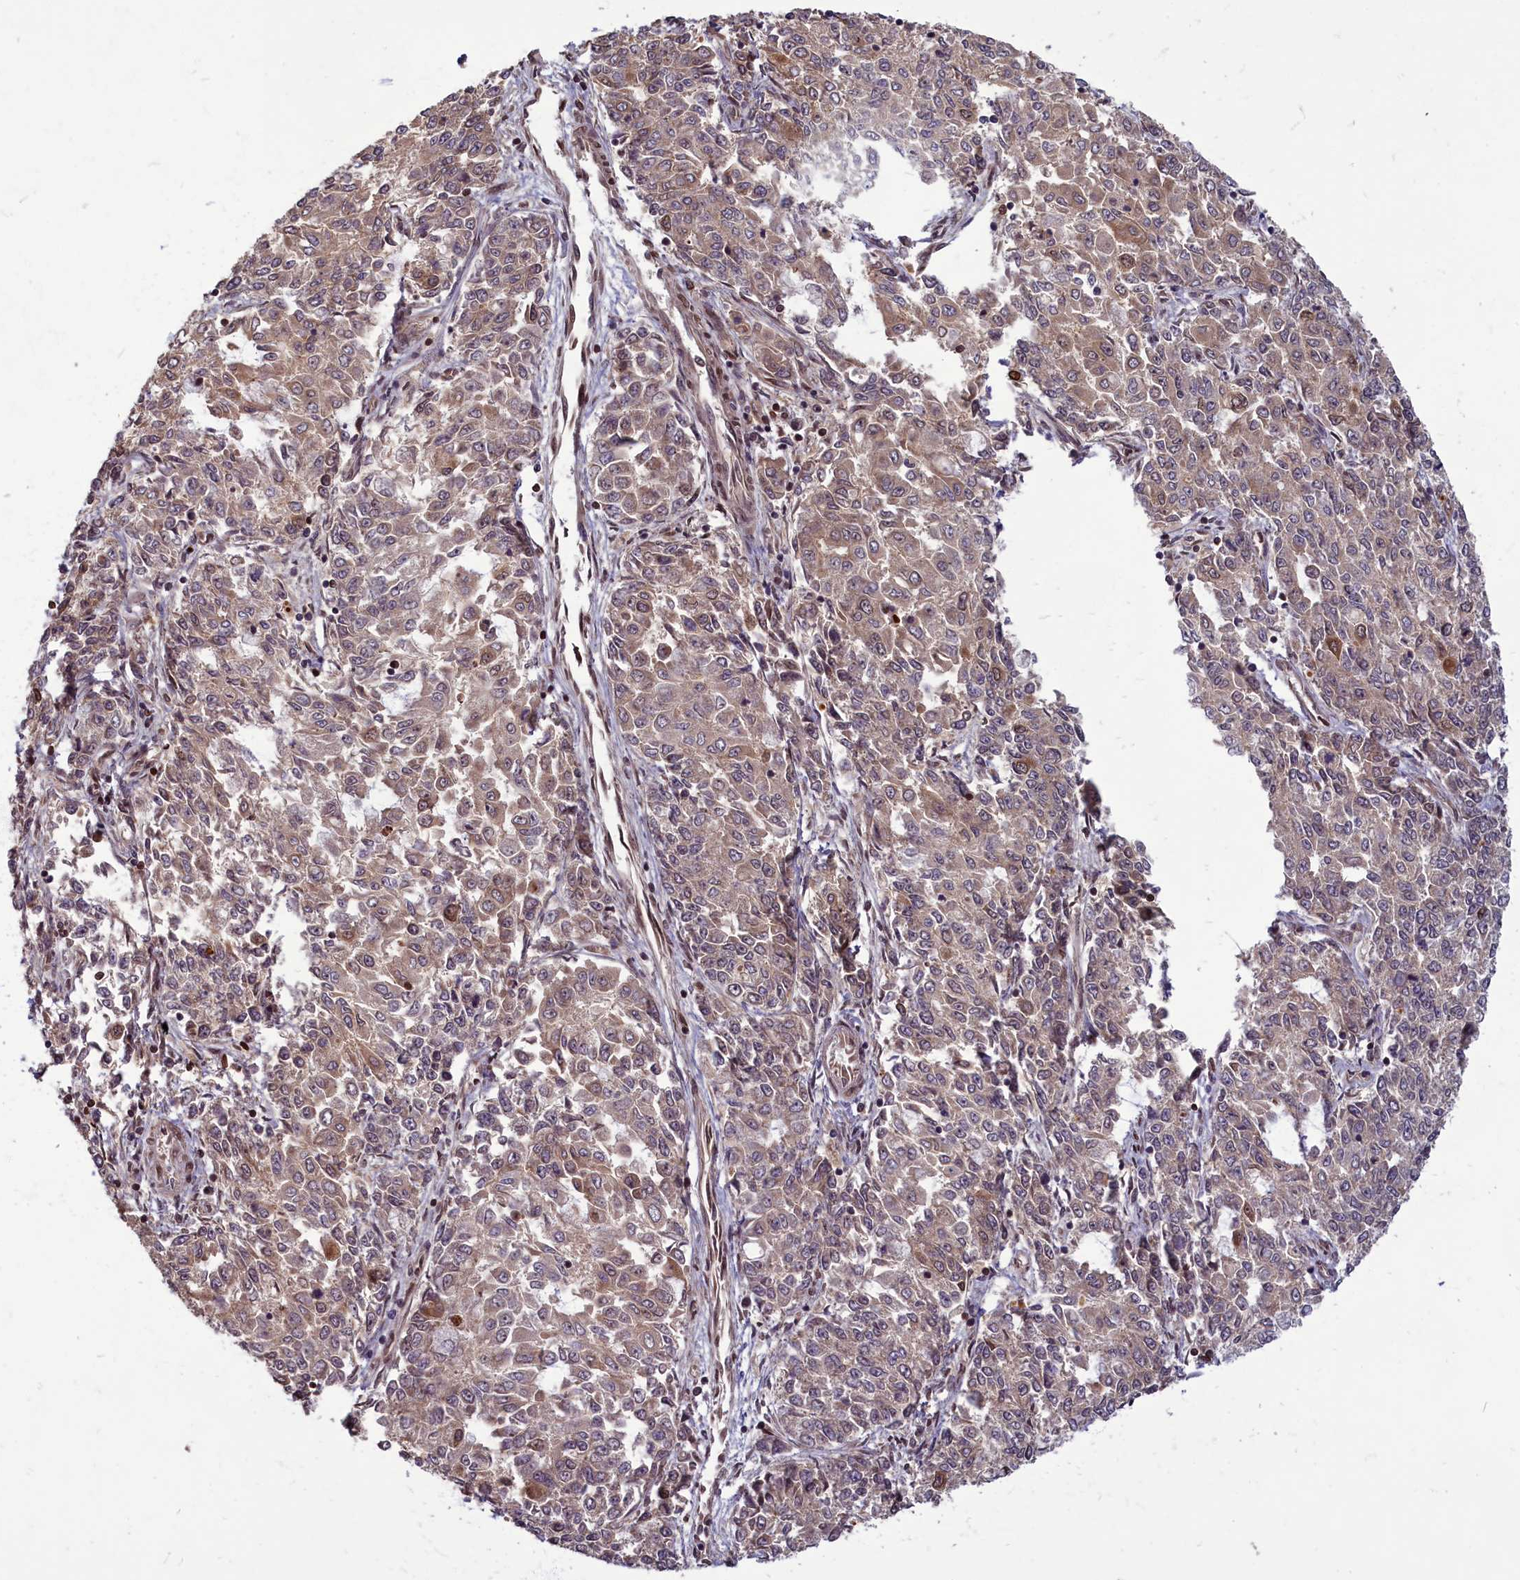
{"staining": {"intensity": "moderate", "quantity": ">75%", "location": "cytoplasmic/membranous"}, "tissue": "endometrial cancer", "cell_type": "Tumor cells", "image_type": "cancer", "snomed": [{"axis": "morphology", "description": "Adenocarcinoma, NOS"}, {"axis": "topography", "description": "Endometrium"}], "caption": "Moderate cytoplasmic/membranous protein positivity is present in about >75% of tumor cells in endometrial cancer.", "gene": "MYCBP", "patient": {"sex": "female", "age": 50}}